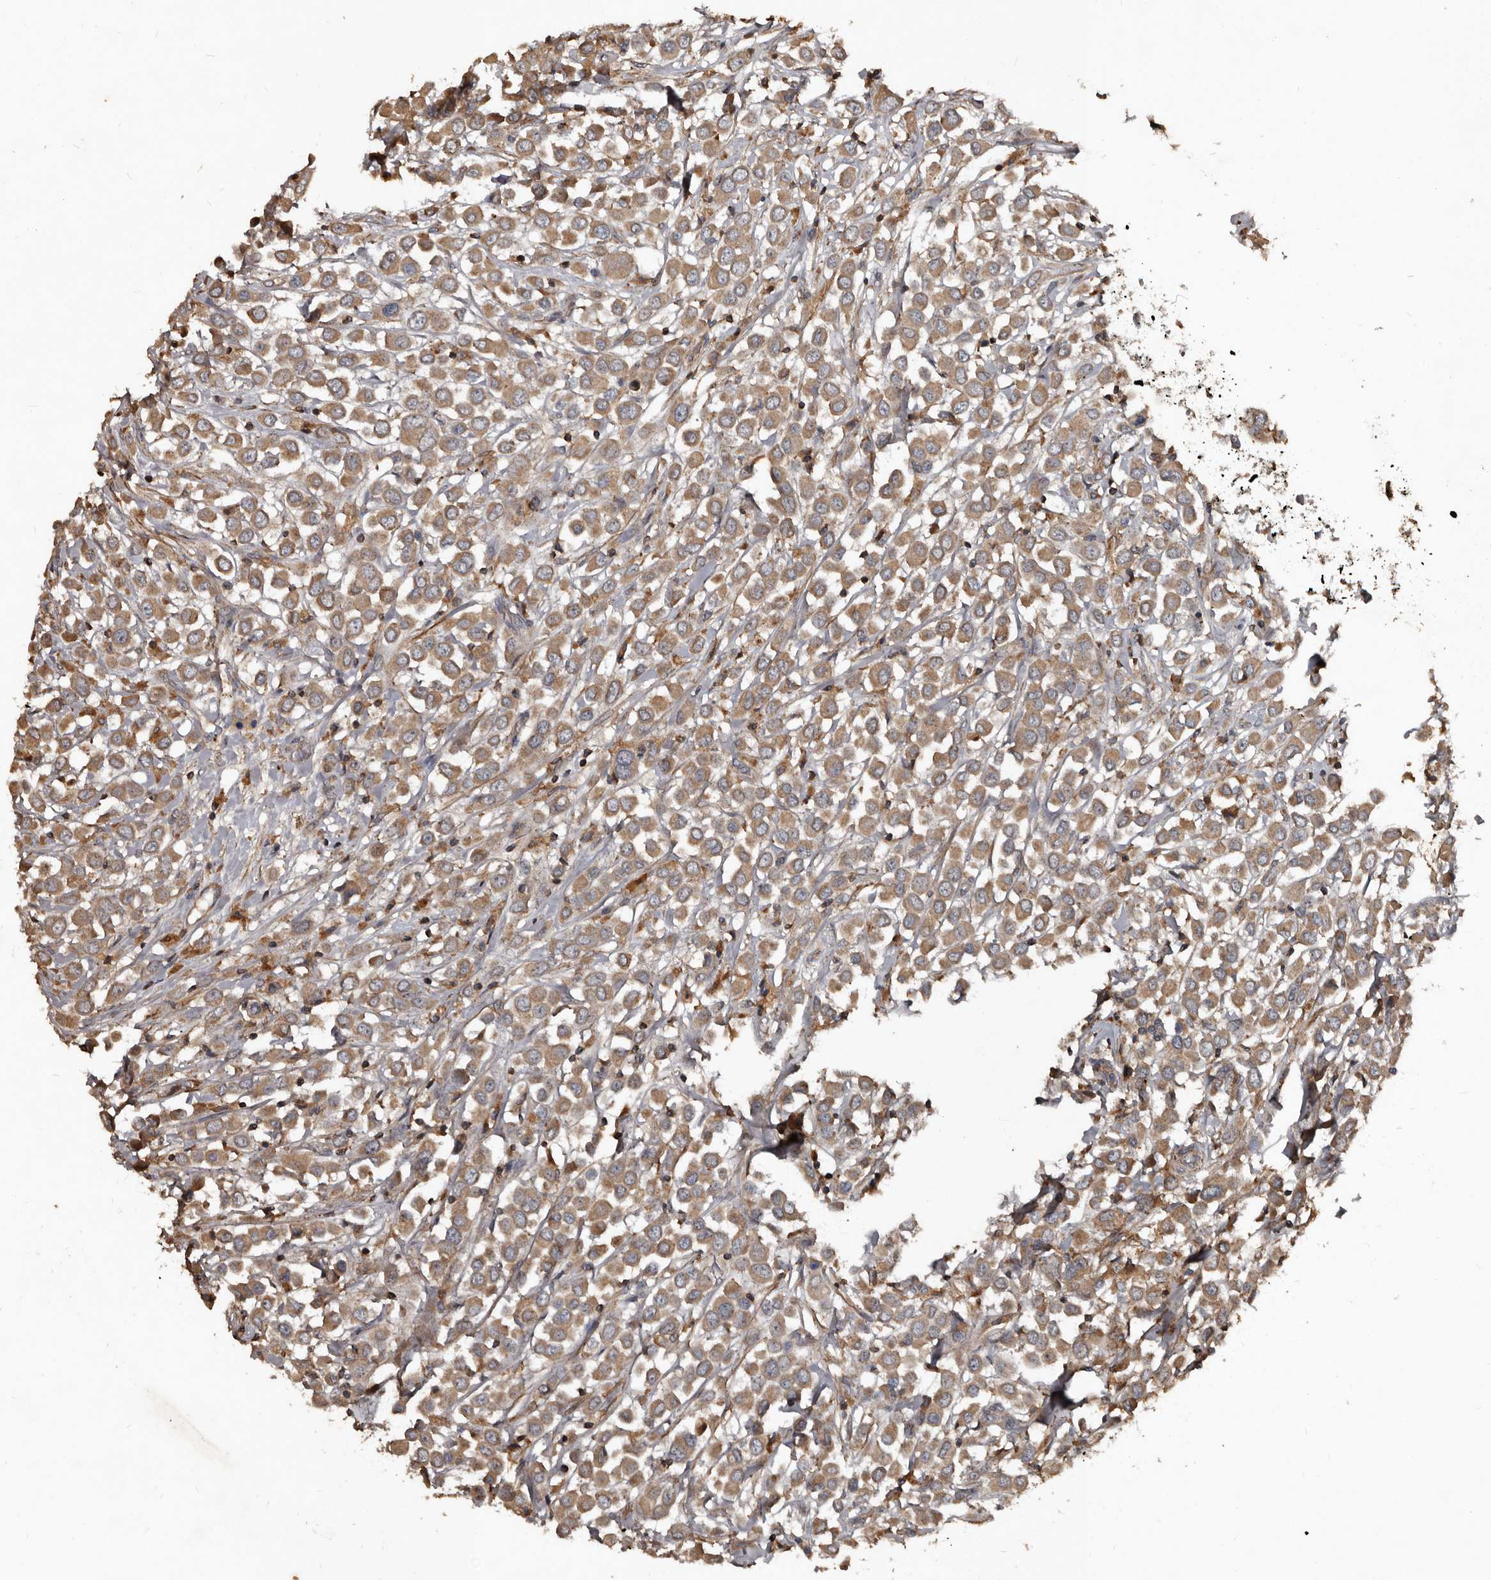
{"staining": {"intensity": "moderate", "quantity": ">75%", "location": "cytoplasmic/membranous"}, "tissue": "breast cancer", "cell_type": "Tumor cells", "image_type": "cancer", "snomed": [{"axis": "morphology", "description": "Duct carcinoma"}, {"axis": "topography", "description": "Breast"}], "caption": "The histopathology image exhibits staining of breast cancer (intraductal carcinoma), revealing moderate cytoplasmic/membranous protein positivity (brown color) within tumor cells.", "gene": "GREB1", "patient": {"sex": "female", "age": 61}}